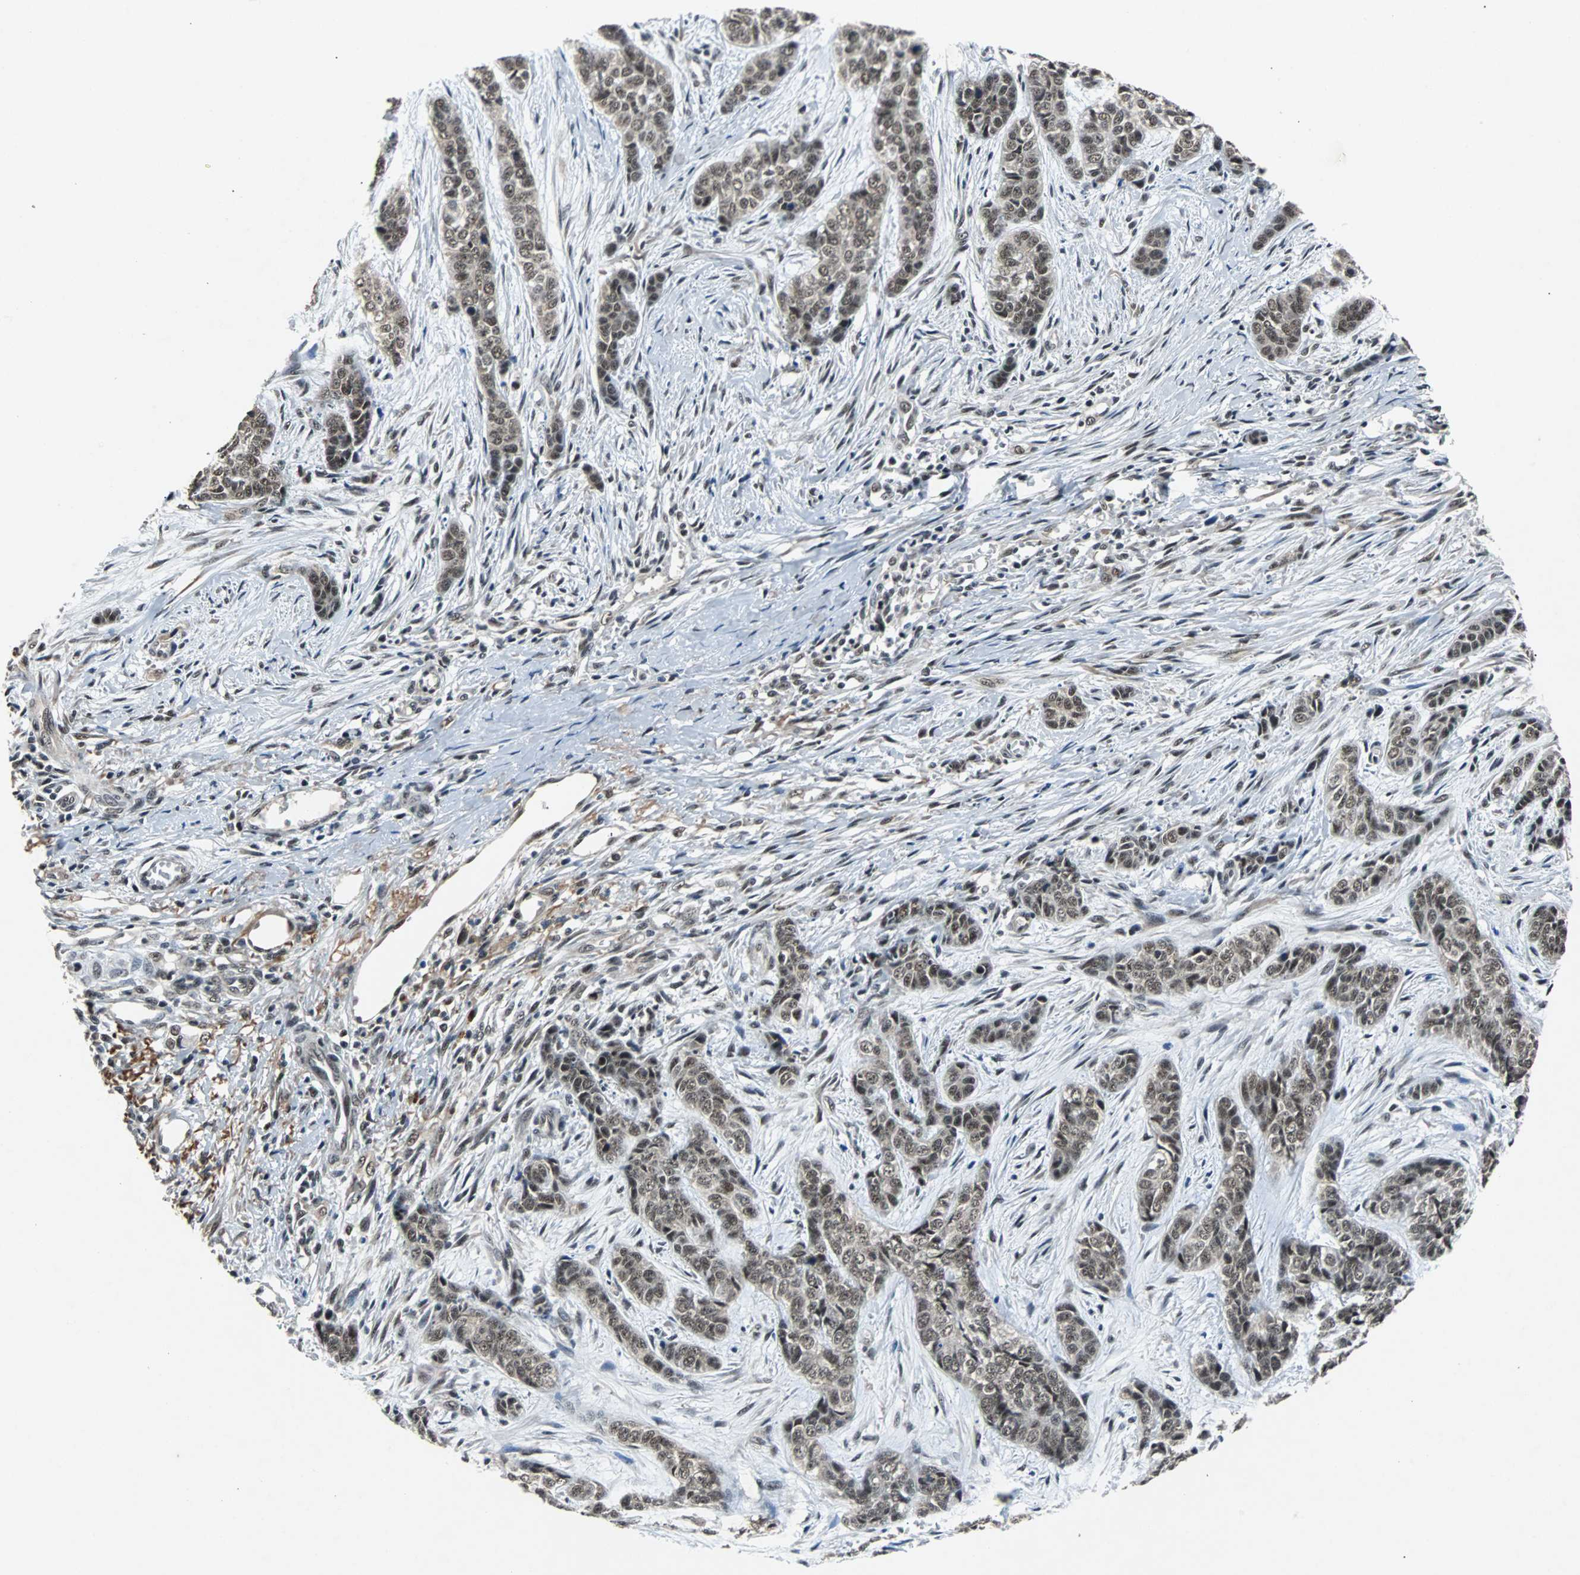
{"staining": {"intensity": "weak", "quantity": "25%-75%", "location": "nuclear"}, "tissue": "skin cancer", "cell_type": "Tumor cells", "image_type": "cancer", "snomed": [{"axis": "morphology", "description": "Basal cell carcinoma"}, {"axis": "topography", "description": "Skin"}], "caption": "The image exhibits immunohistochemical staining of skin cancer. There is weak nuclear expression is identified in approximately 25%-75% of tumor cells. (brown staining indicates protein expression, while blue staining denotes nuclei).", "gene": "USP28", "patient": {"sex": "female", "age": 64}}